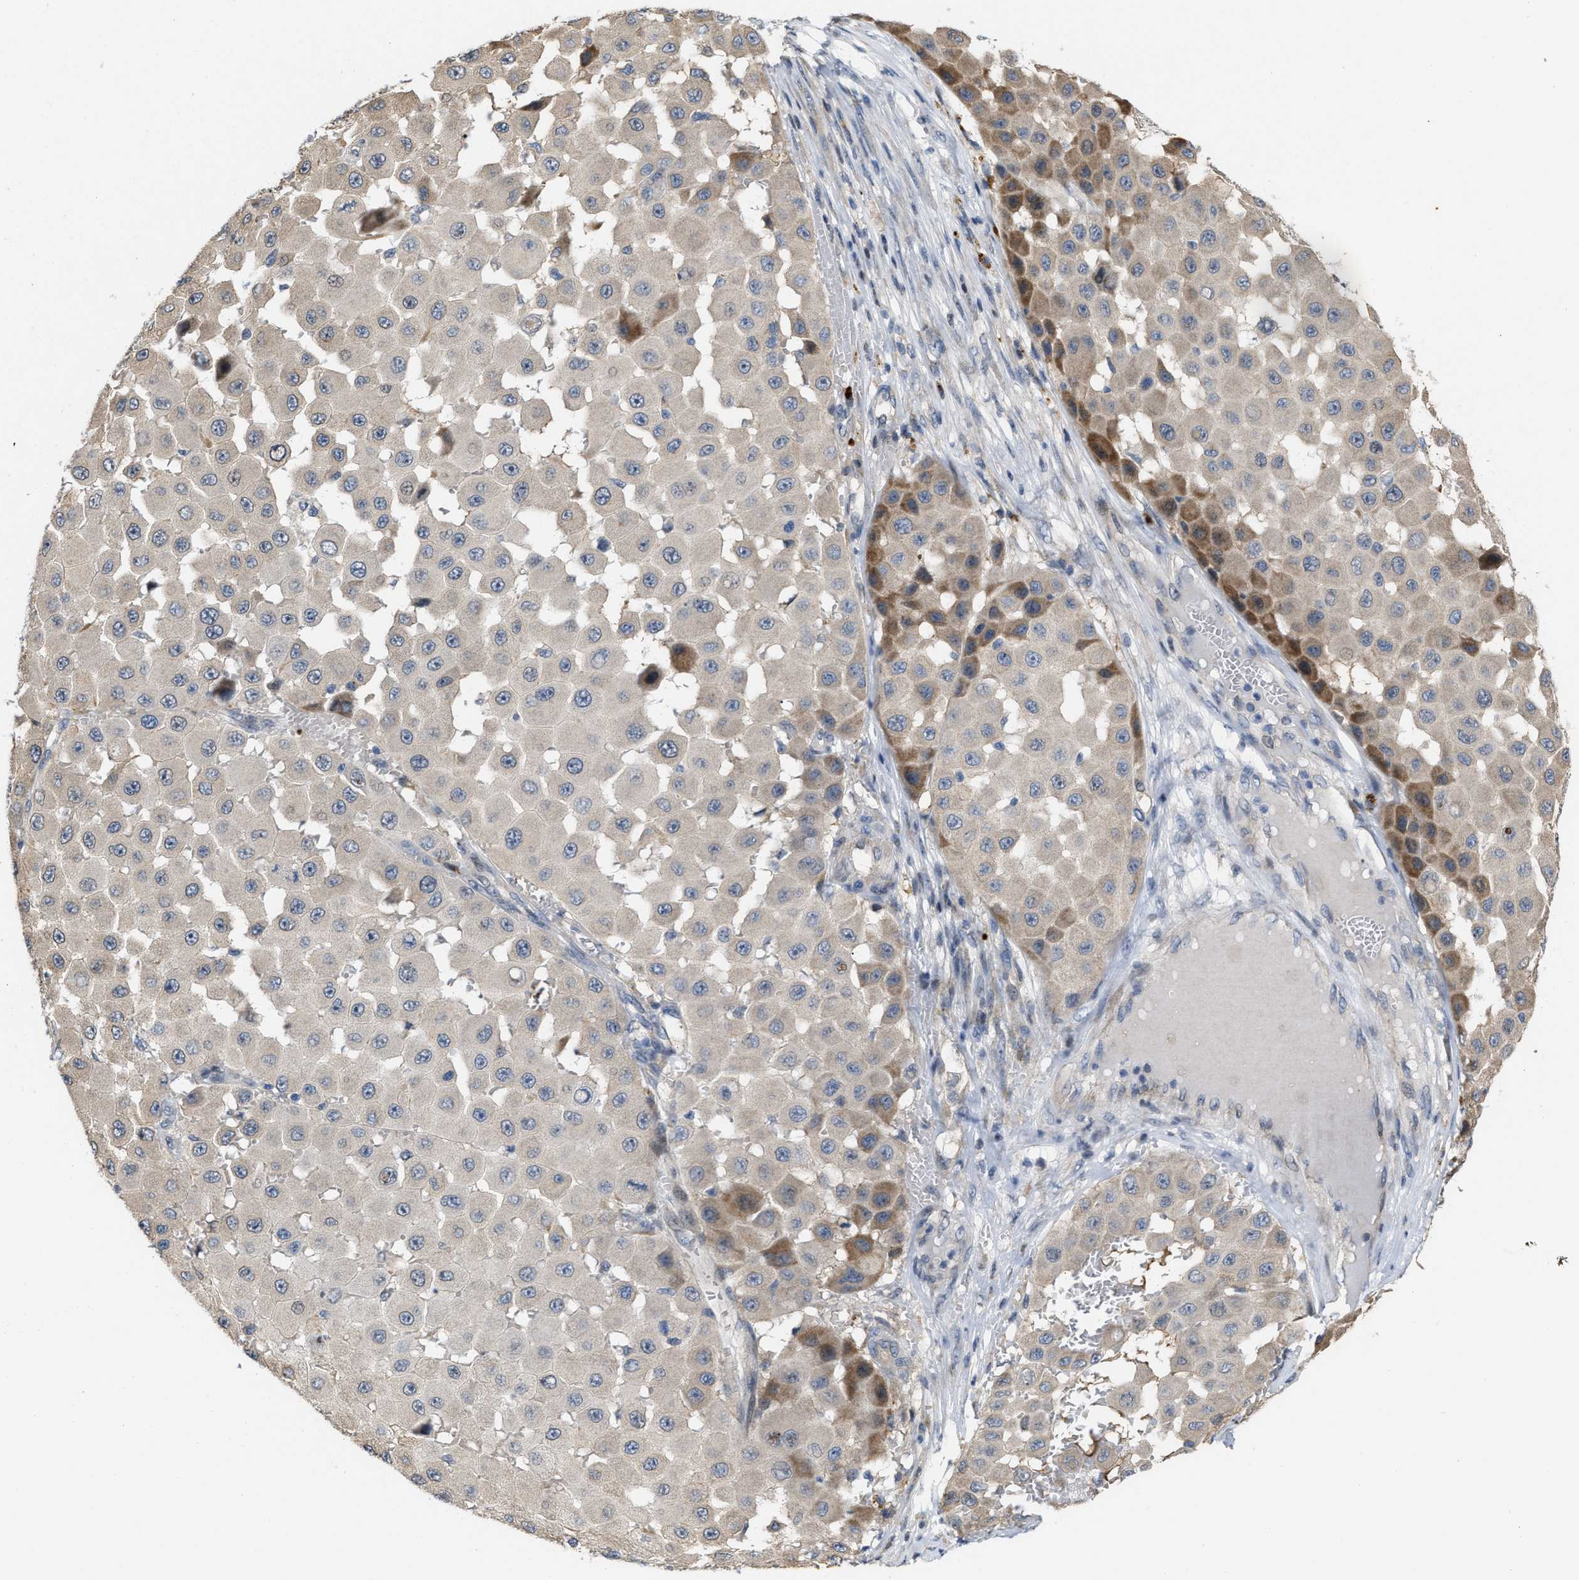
{"staining": {"intensity": "moderate", "quantity": "<25%", "location": "cytoplasmic/membranous"}, "tissue": "melanoma", "cell_type": "Tumor cells", "image_type": "cancer", "snomed": [{"axis": "morphology", "description": "Malignant melanoma, NOS"}, {"axis": "topography", "description": "Skin"}], "caption": "Immunohistochemical staining of human malignant melanoma displays moderate cytoplasmic/membranous protein positivity in about <25% of tumor cells.", "gene": "CSNK1A1", "patient": {"sex": "female", "age": 81}}